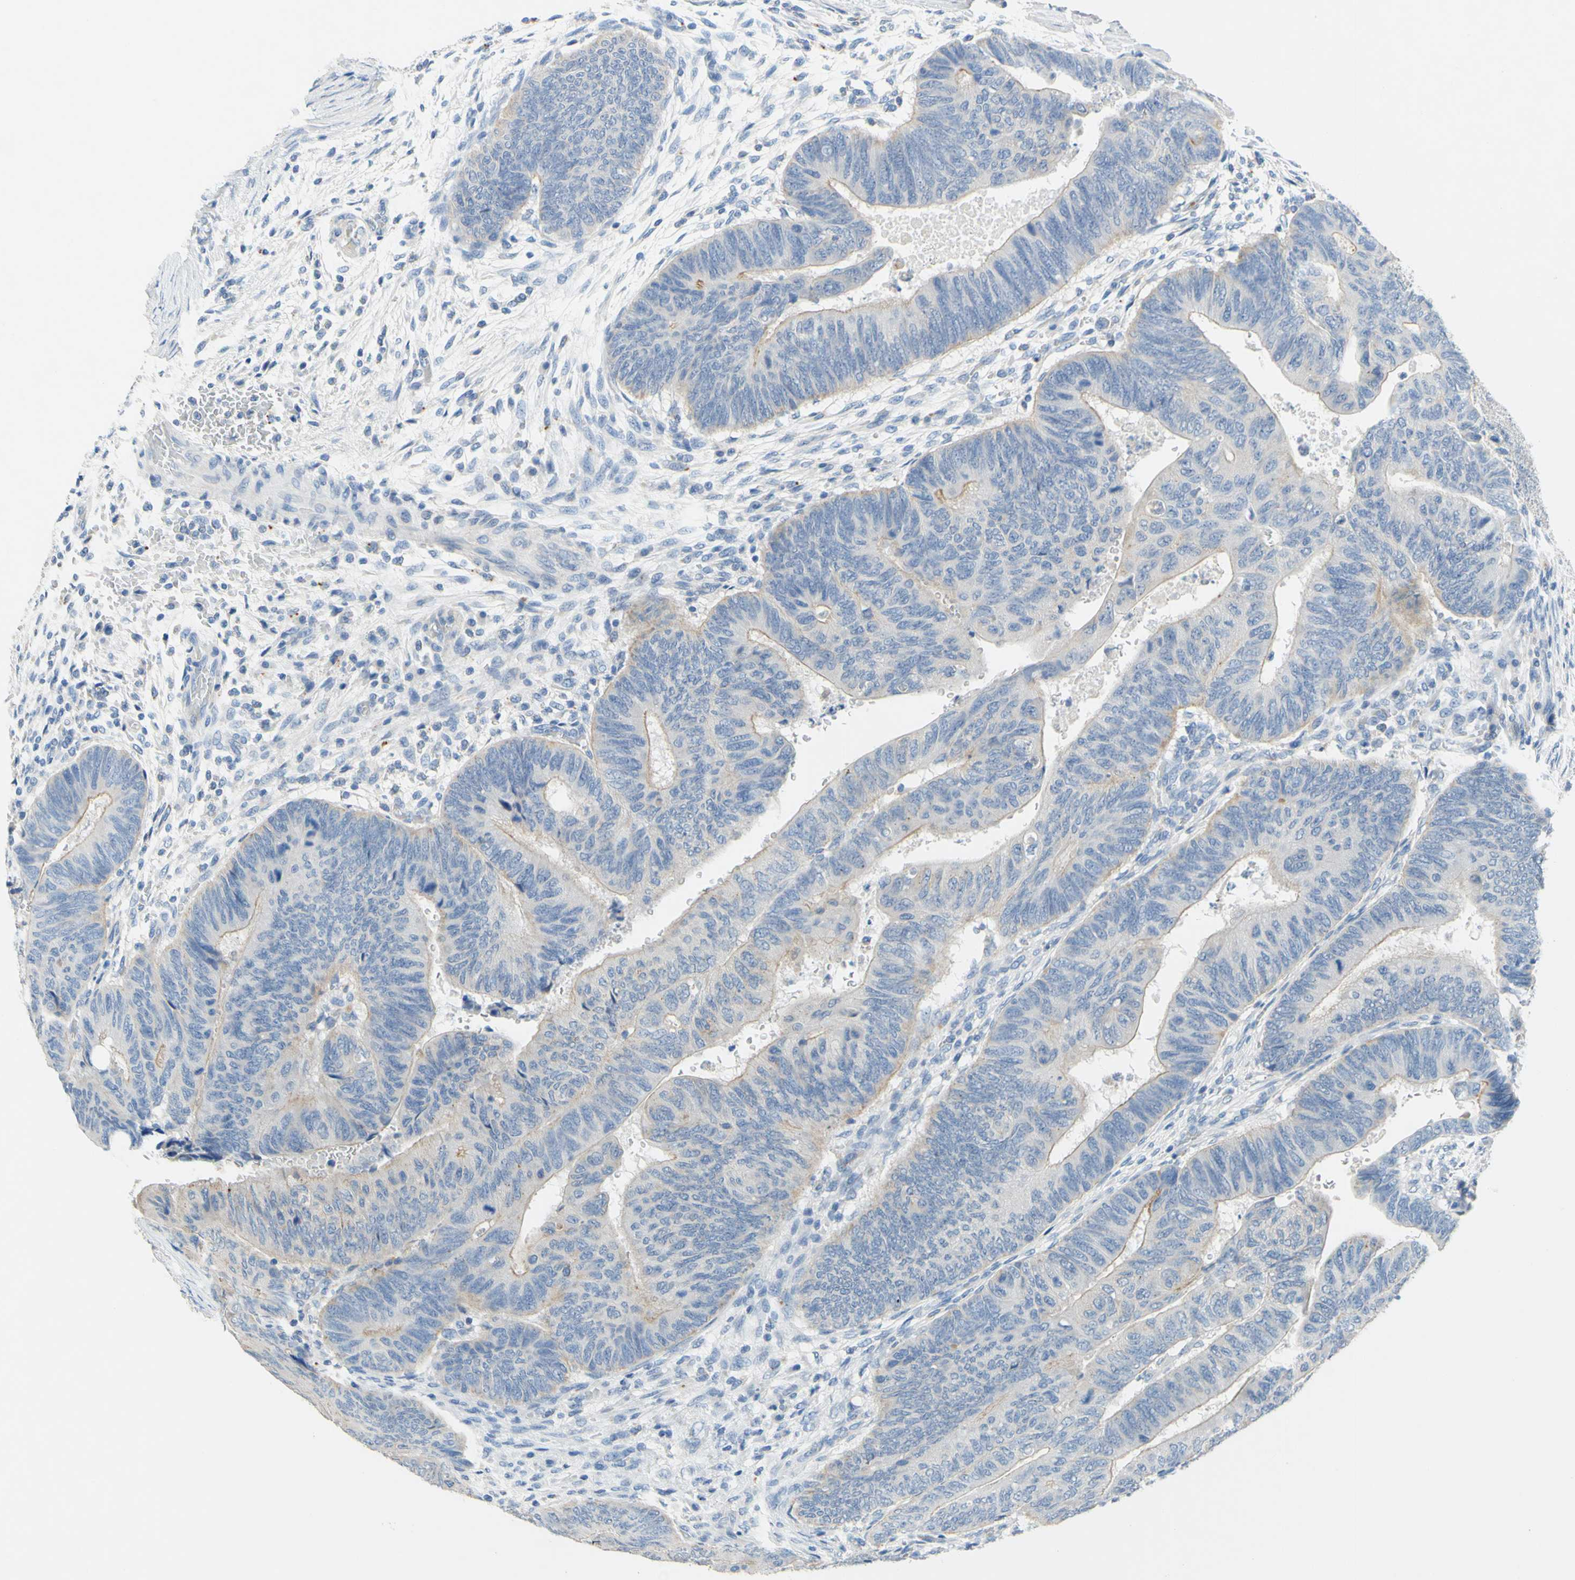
{"staining": {"intensity": "weak", "quantity": "25%-75%", "location": "cytoplasmic/membranous"}, "tissue": "colorectal cancer", "cell_type": "Tumor cells", "image_type": "cancer", "snomed": [{"axis": "morphology", "description": "Normal tissue, NOS"}, {"axis": "morphology", "description": "Adenocarcinoma, NOS"}, {"axis": "topography", "description": "Rectum"}, {"axis": "topography", "description": "Peripheral nerve tissue"}], "caption": "About 25%-75% of tumor cells in adenocarcinoma (colorectal) exhibit weak cytoplasmic/membranous protein positivity as visualized by brown immunohistochemical staining.", "gene": "CDH10", "patient": {"sex": "male", "age": 92}}